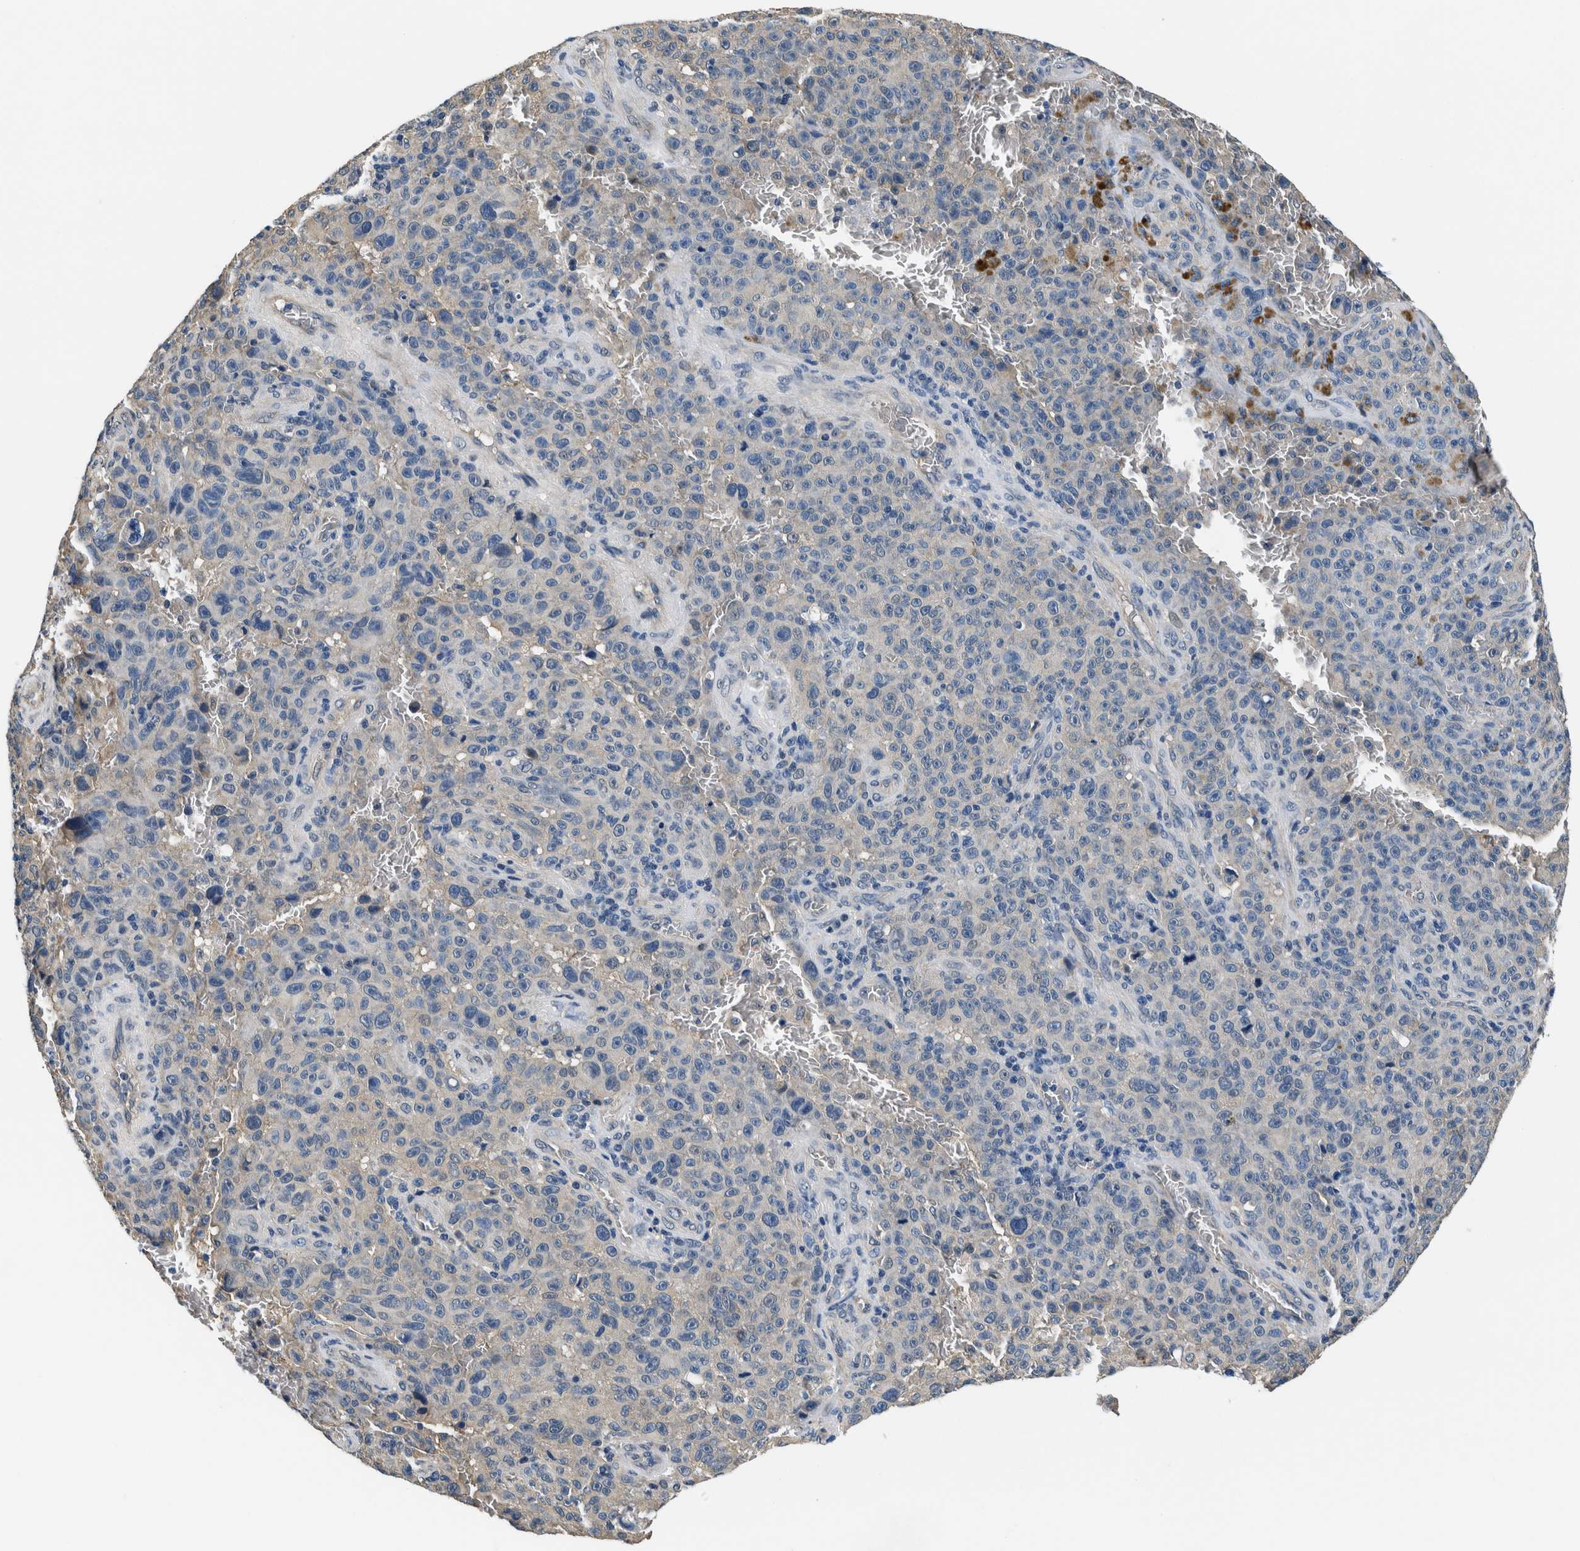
{"staining": {"intensity": "negative", "quantity": "none", "location": "none"}, "tissue": "melanoma", "cell_type": "Tumor cells", "image_type": "cancer", "snomed": [{"axis": "morphology", "description": "Malignant melanoma, NOS"}, {"axis": "topography", "description": "Skin"}], "caption": "This micrograph is of malignant melanoma stained with immunohistochemistry to label a protein in brown with the nuclei are counter-stained blue. There is no expression in tumor cells.", "gene": "NIBAN2", "patient": {"sex": "female", "age": 82}}